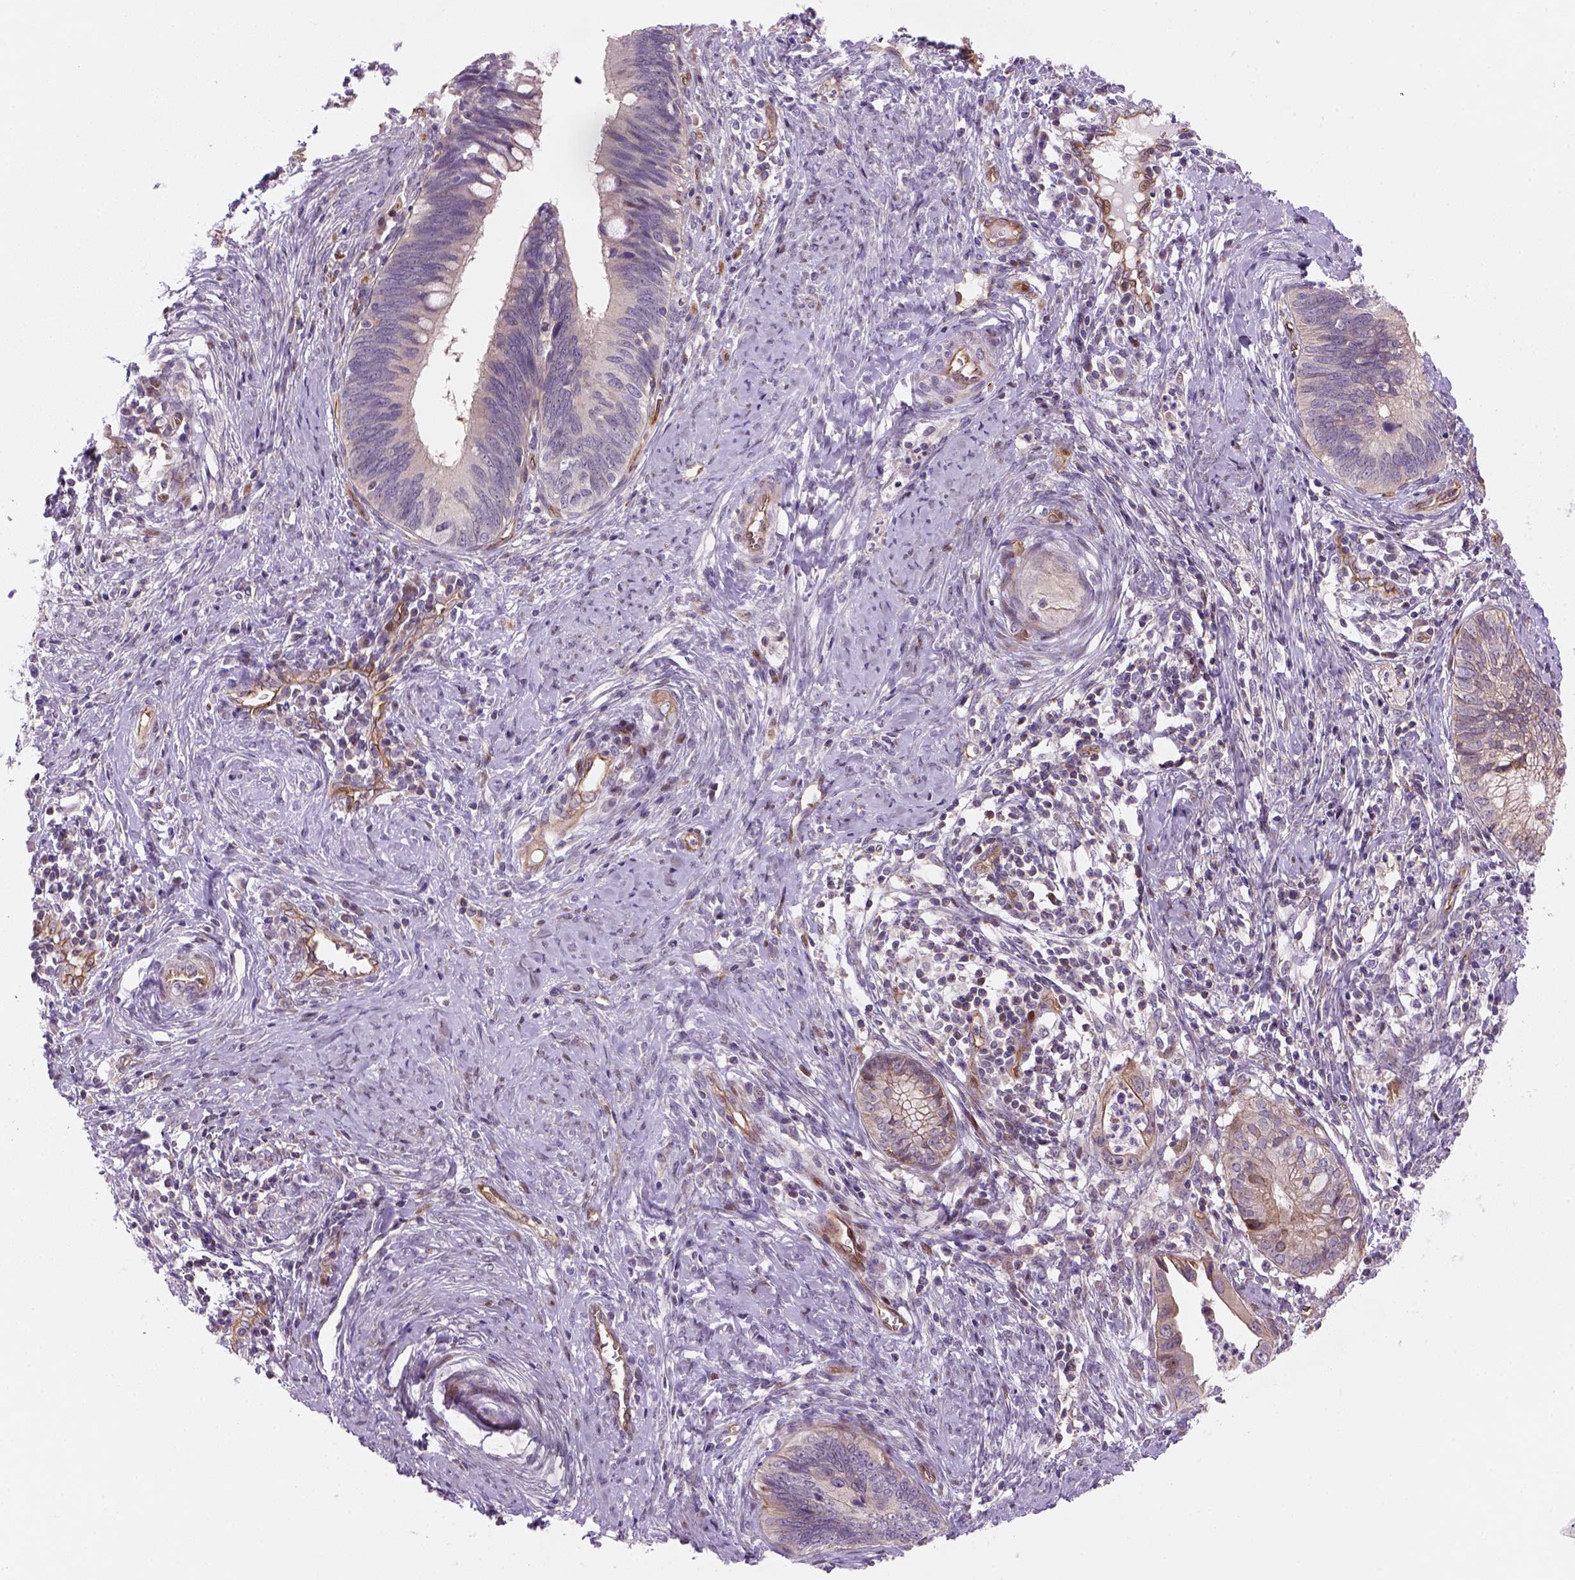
{"staining": {"intensity": "negative", "quantity": "none", "location": "none"}, "tissue": "cervical cancer", "cell_type": "Tumor cells", "image_type": "cancer", "snomed": [{"axis": "morphology", "description": "Adenocarcinoma, NOS"}, {"axis": "topography", "description": "Cervix"}], "caption": "Image shows no significant protein positivity in tumor cells of cervical adenocarcinoma.", "gene": "VSTM5", "patient": {"sex": "female", "age": 42}}